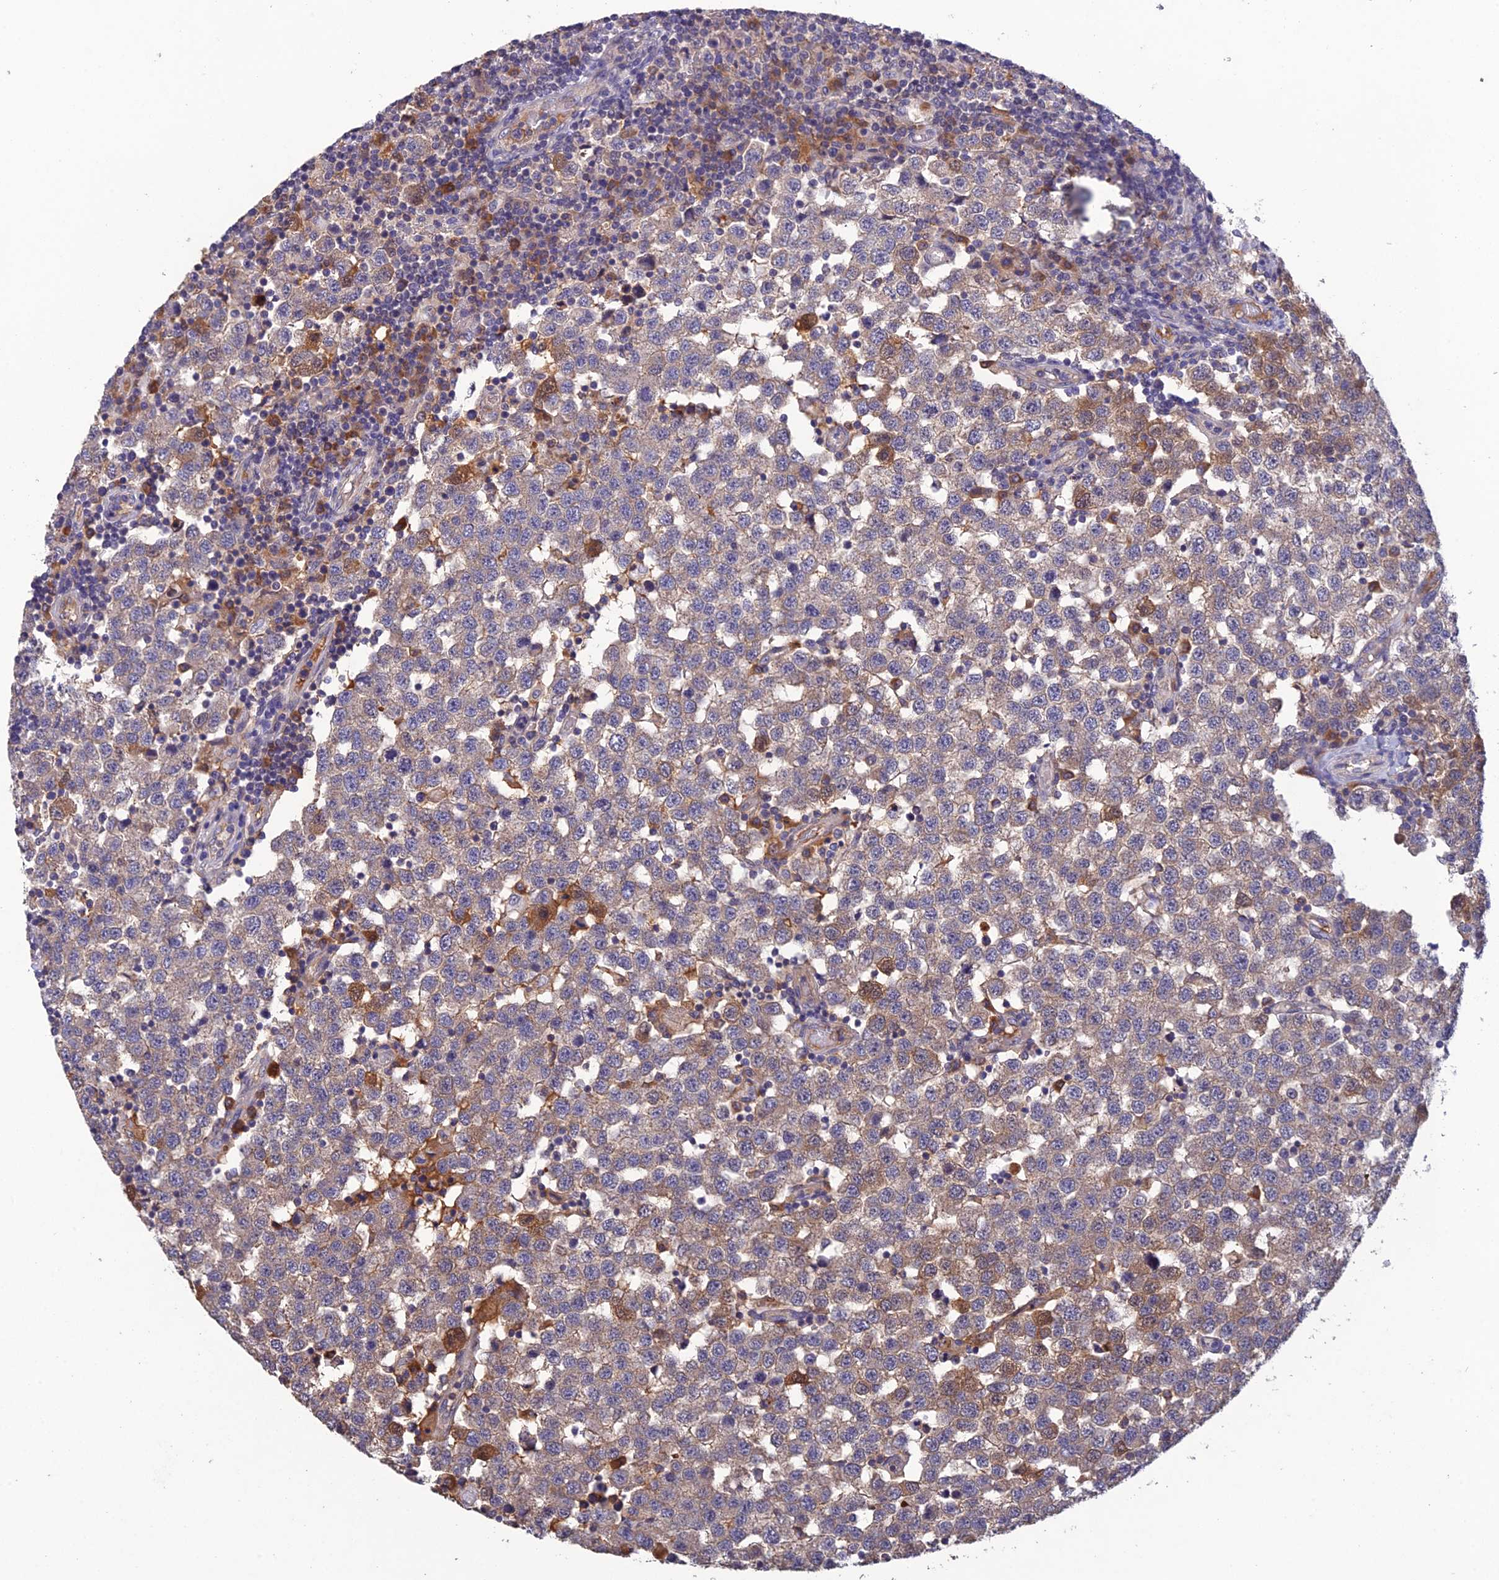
{"staining": {"intensity": "moderate", "quantity": "<25%", "location": "cytoplasmic/membranous"}, "tissue": "testis cancer", "cell_type": "Tumor cells", "image_type": "cancer", "snomed": [{"axis": "morphology", "description": "Seminoma, NOS"}, {"axis": "topography", "description": "Testis"}], "caption": "Immunohistochemical staining of human testis seminoma shows low levels of moderate cytoplasmic/membranous positivity in approximately <25% of tumor cells.", "gene": "SLC39A13", "patient": {"sex": "male", "age": 34}}